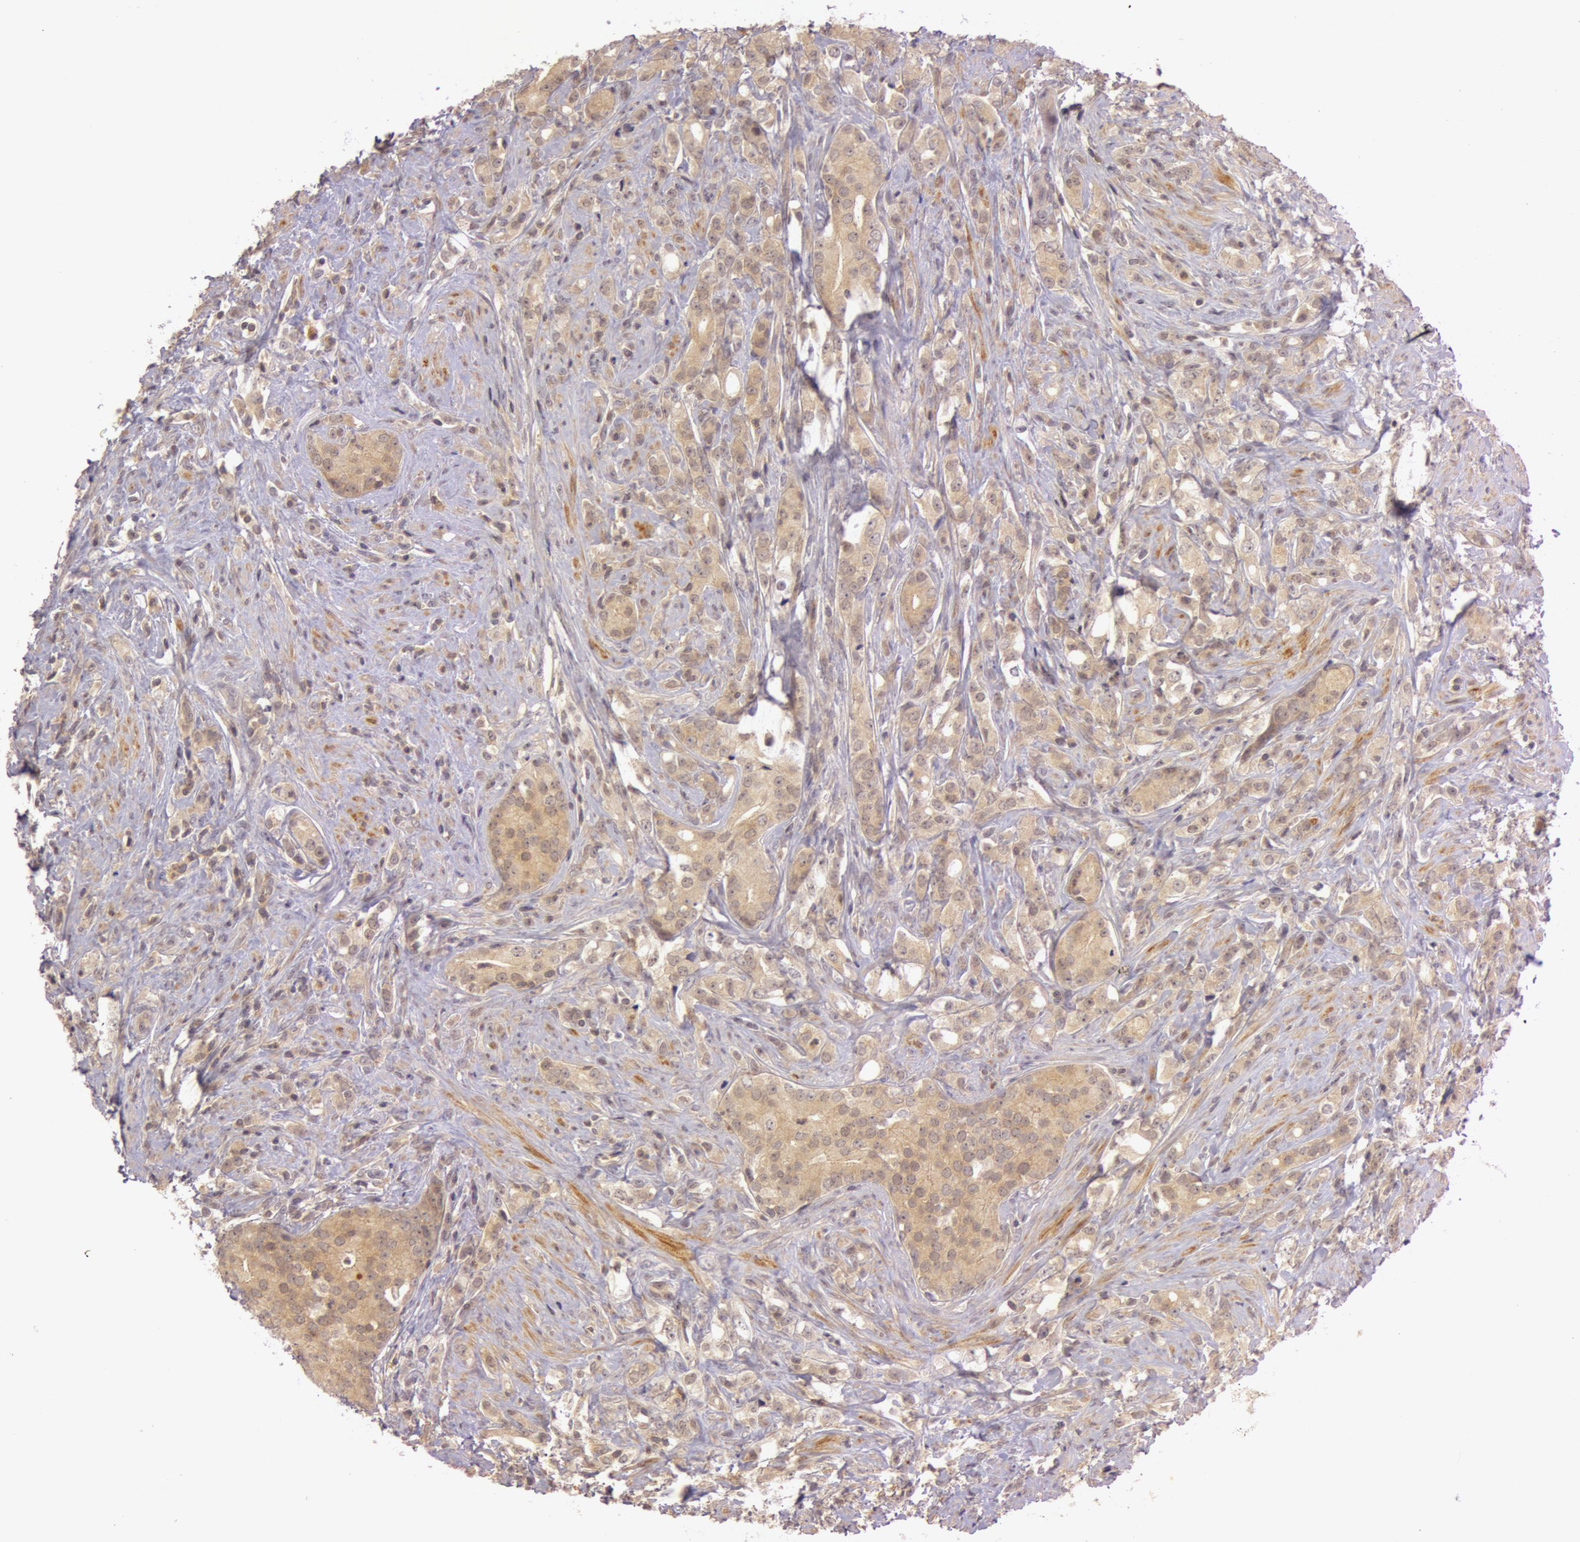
{"staining": {"intensity": "moderate", "quantity": ">75%", "location": "cytoplasmic/membranous"}, "tissue": "prostate cancer", "cell_type": "Tumor cells", "image_type": "cancer", "snomed": [{"axis": "morphology", "description": "Adenocarcinoma, Medium grade"}, {"axis": "topography", "description": "Prostate"}], "caption": "A medium amount of moderate cytoplasmic/membranous positivity is seen in about >75% of tumor cells in prostate cancer tissue.", "gene": "ATG2B", "patient": {"sex": "male", "age": 59}}